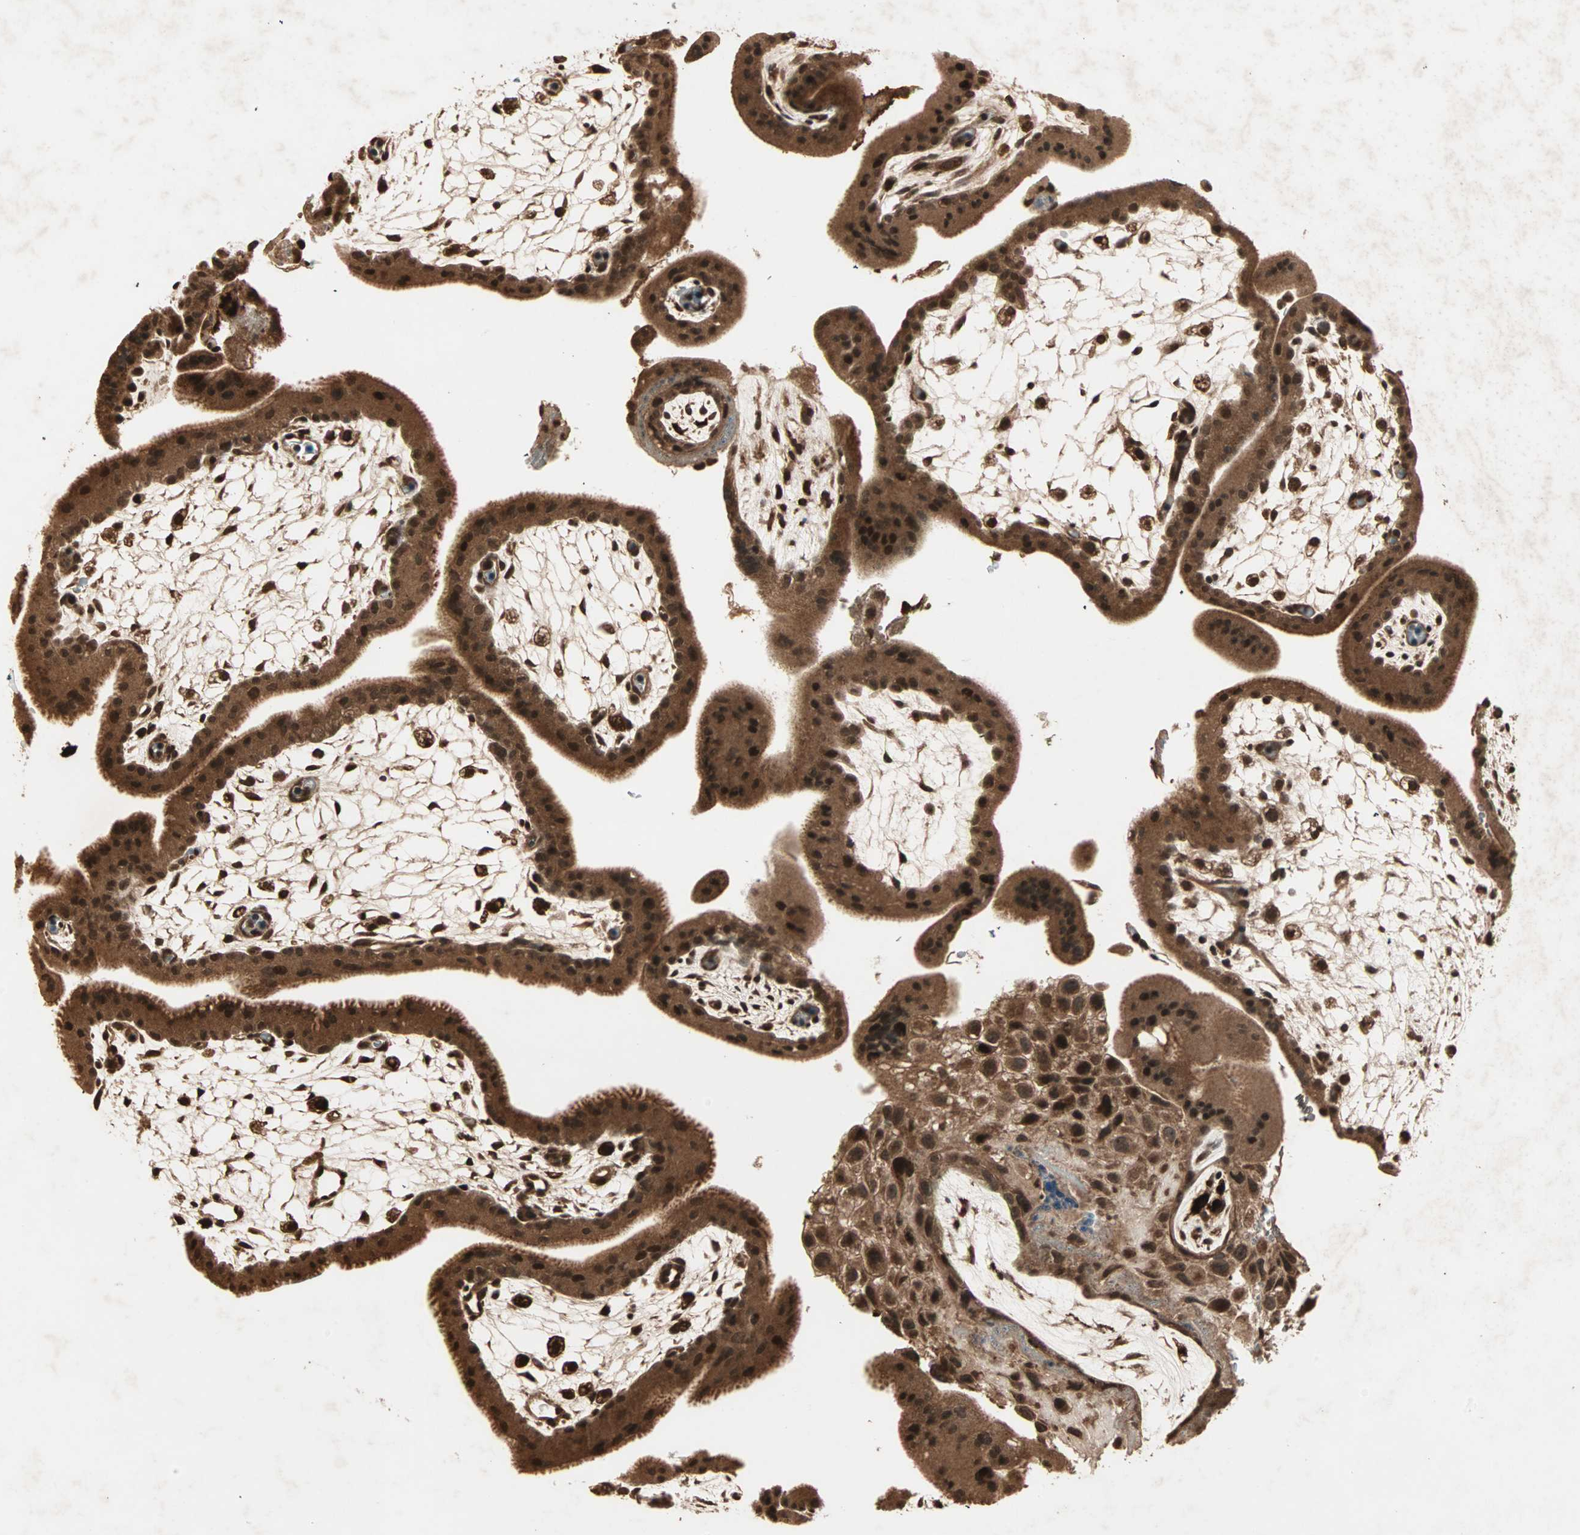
{"staining": {"intensity": "strong", "quantity": ">75%", "location": "cytoplasmic/membranous,nuclear"}, "tissue": "placenta", "cell_type": "Decidual cells", "image_type": "normal", "snomed": [{"axis": "morphology", "description": "Normal tissue, NOS"}, {"axis": "topography", "description": "Placenta"}], "caption": "The photomicrograph displays immunohistochemical staining of normal placenta. There is strong cytoplasmic/membranous,nuclear staining is appreciated in about >75% of decidual cells. (Stains: DAB (3,3'-diaminobenzidine) in brown, nuclei in blue, Microscopy: brightfield microscopy at high magnification).", "gene": "RFFL", "patient": {"sex": "female", "age": 35}}